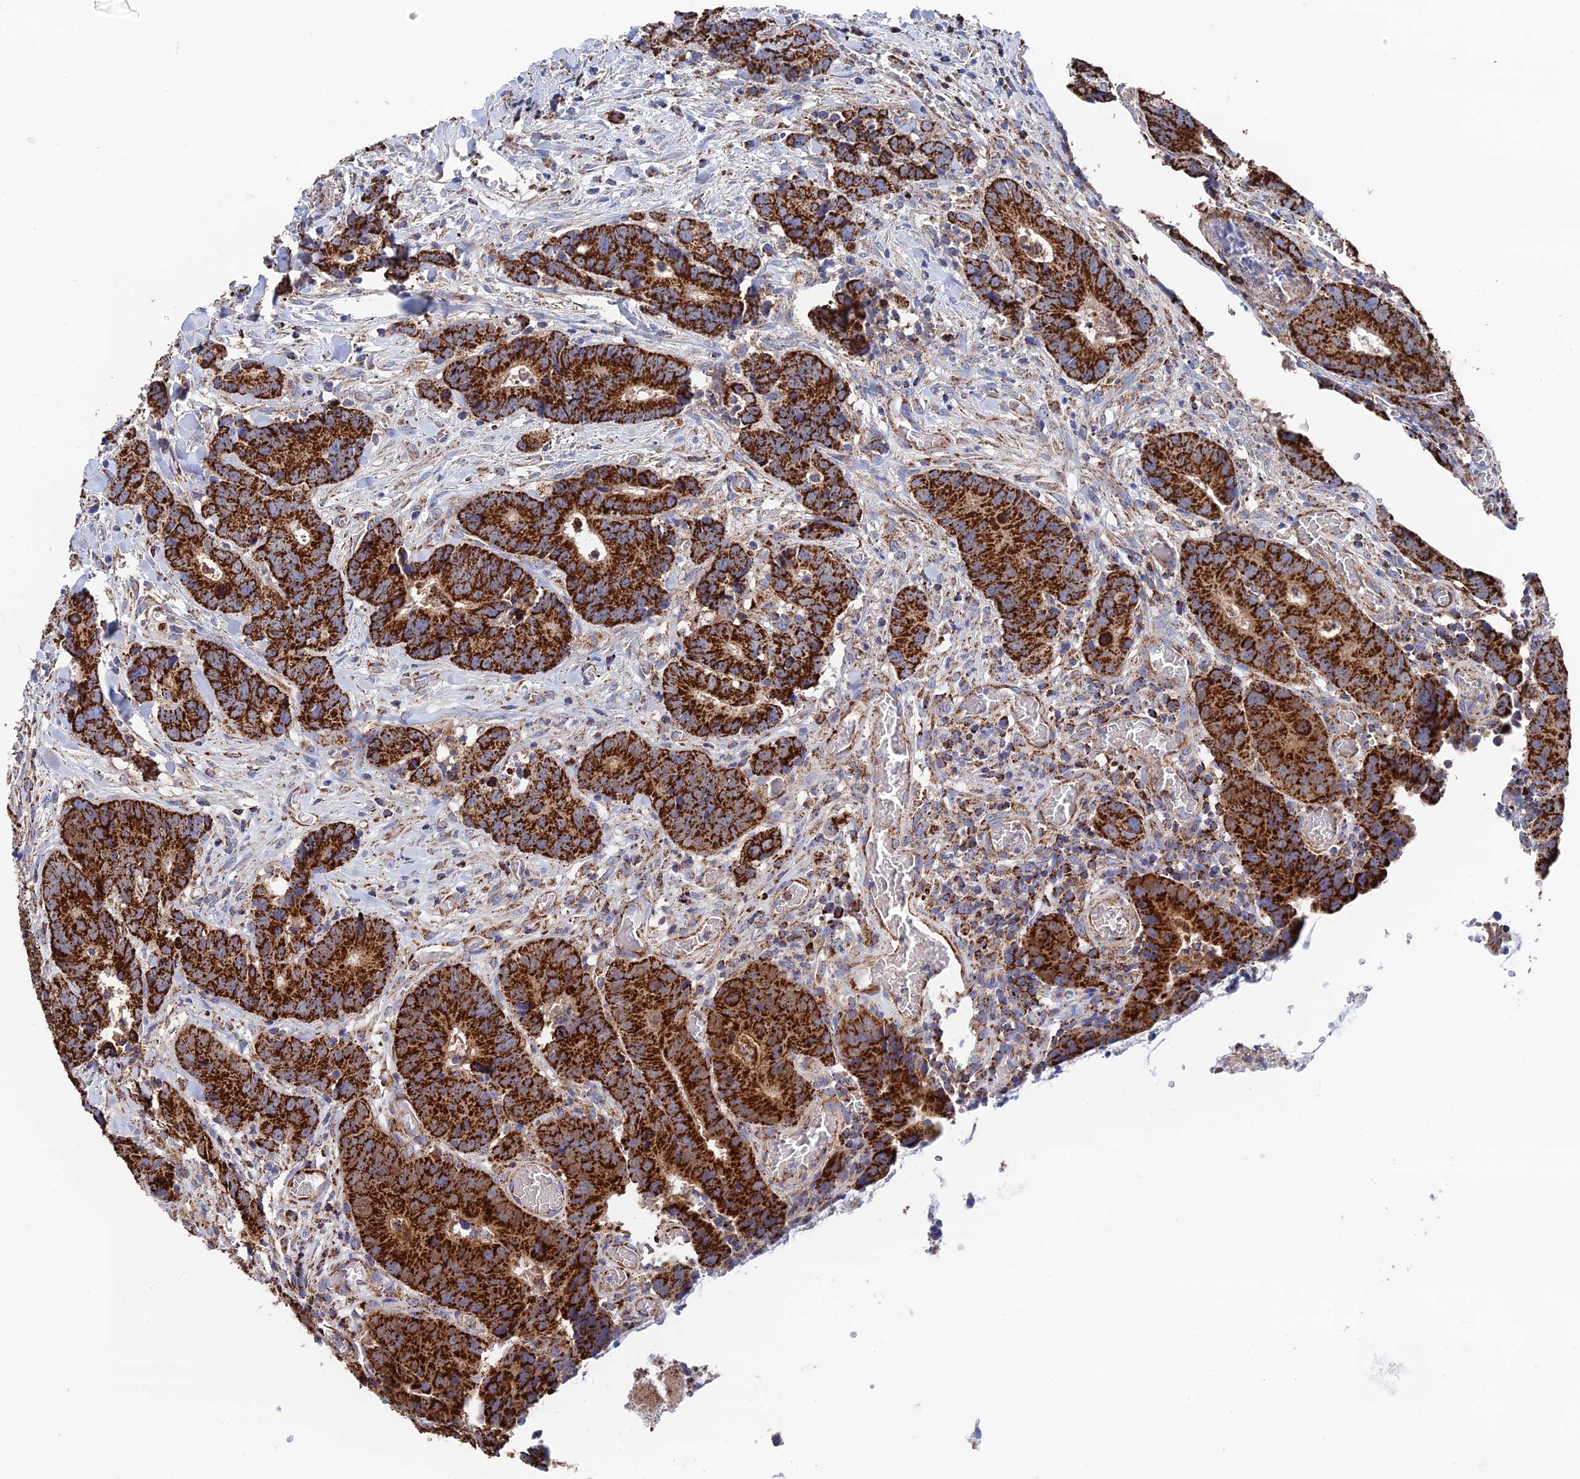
{"staining": {"intensity": "strong", "quantity": ">75%", "location": "cytoplasmic/membranous"}, "tissue": "colorectal cancer", "cell_type": "Tumor cells", "image_type": "cancer", "snomed": [{"axis": "morphology", "description": "Adenocarcinoma, NOS"}, {"axis": "topography", "description": "Colon"}], "caption": "Immunohistochemical staining of human colorectal adenocarcinoma demonstrates strong cytoplasmic/membranous protein positivity in about >75% of tumor cells.", "gene": "HAUS8", "patient": {"sex": "female", "age": 57}}